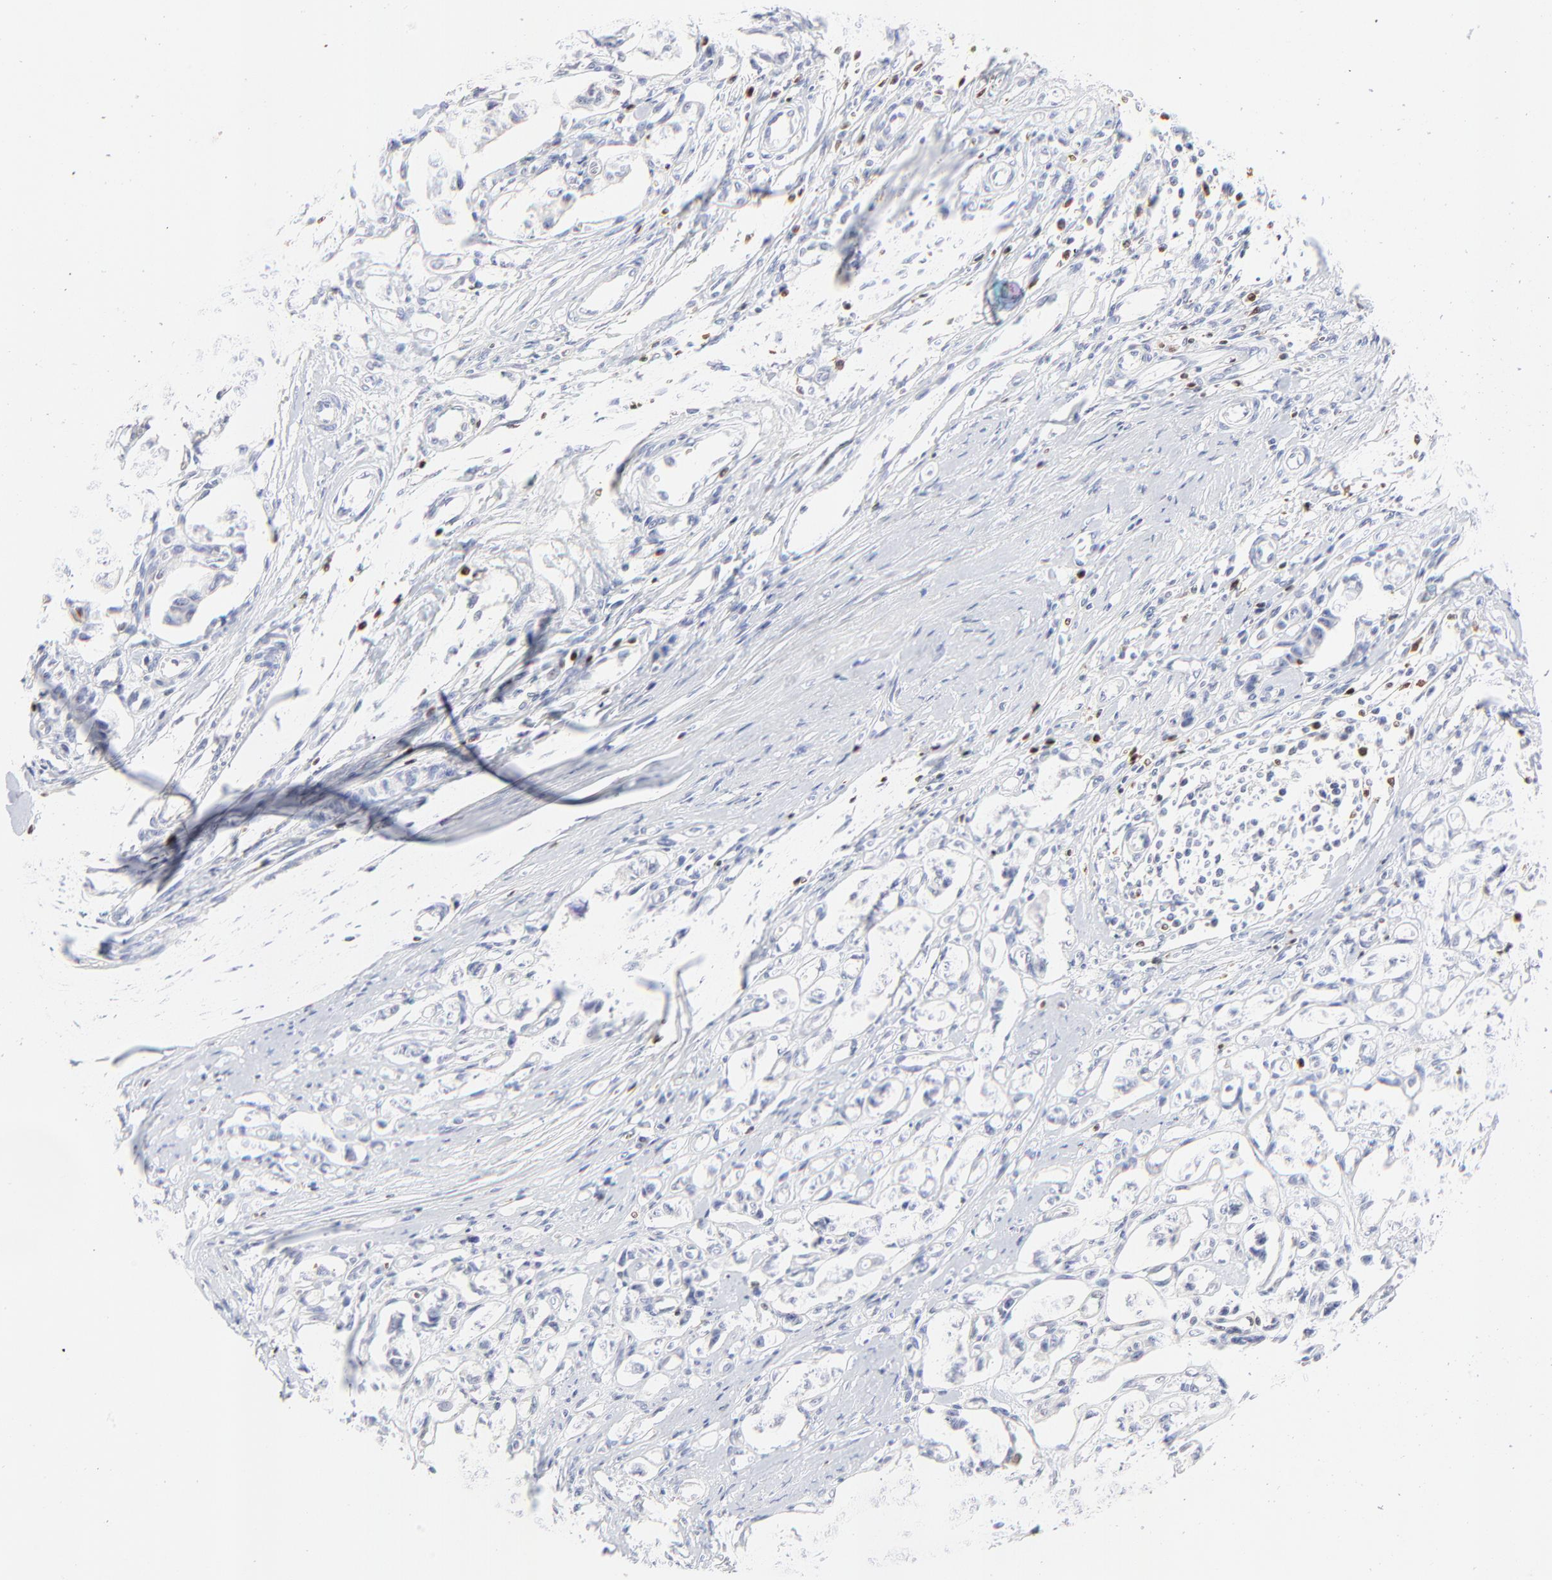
{"staining": {"intensity": "negative", "quantity": "none", "location": "none"}, "tissue": "renal cancer", "cell_type": "Tumor cells", "image_type": "cancer", "snomed": [{"axis": "morphology", "description": "Carcinoid, malignant, NOS"}, {"axis": "topography", "description": "Kidney"}], "caption": "The immunohistochemistry micrograph has no significant staining in tumor cells of renal cancer tissue.", "gene": "ZAP70", "patient": {"sex": "female", "age": 41}}